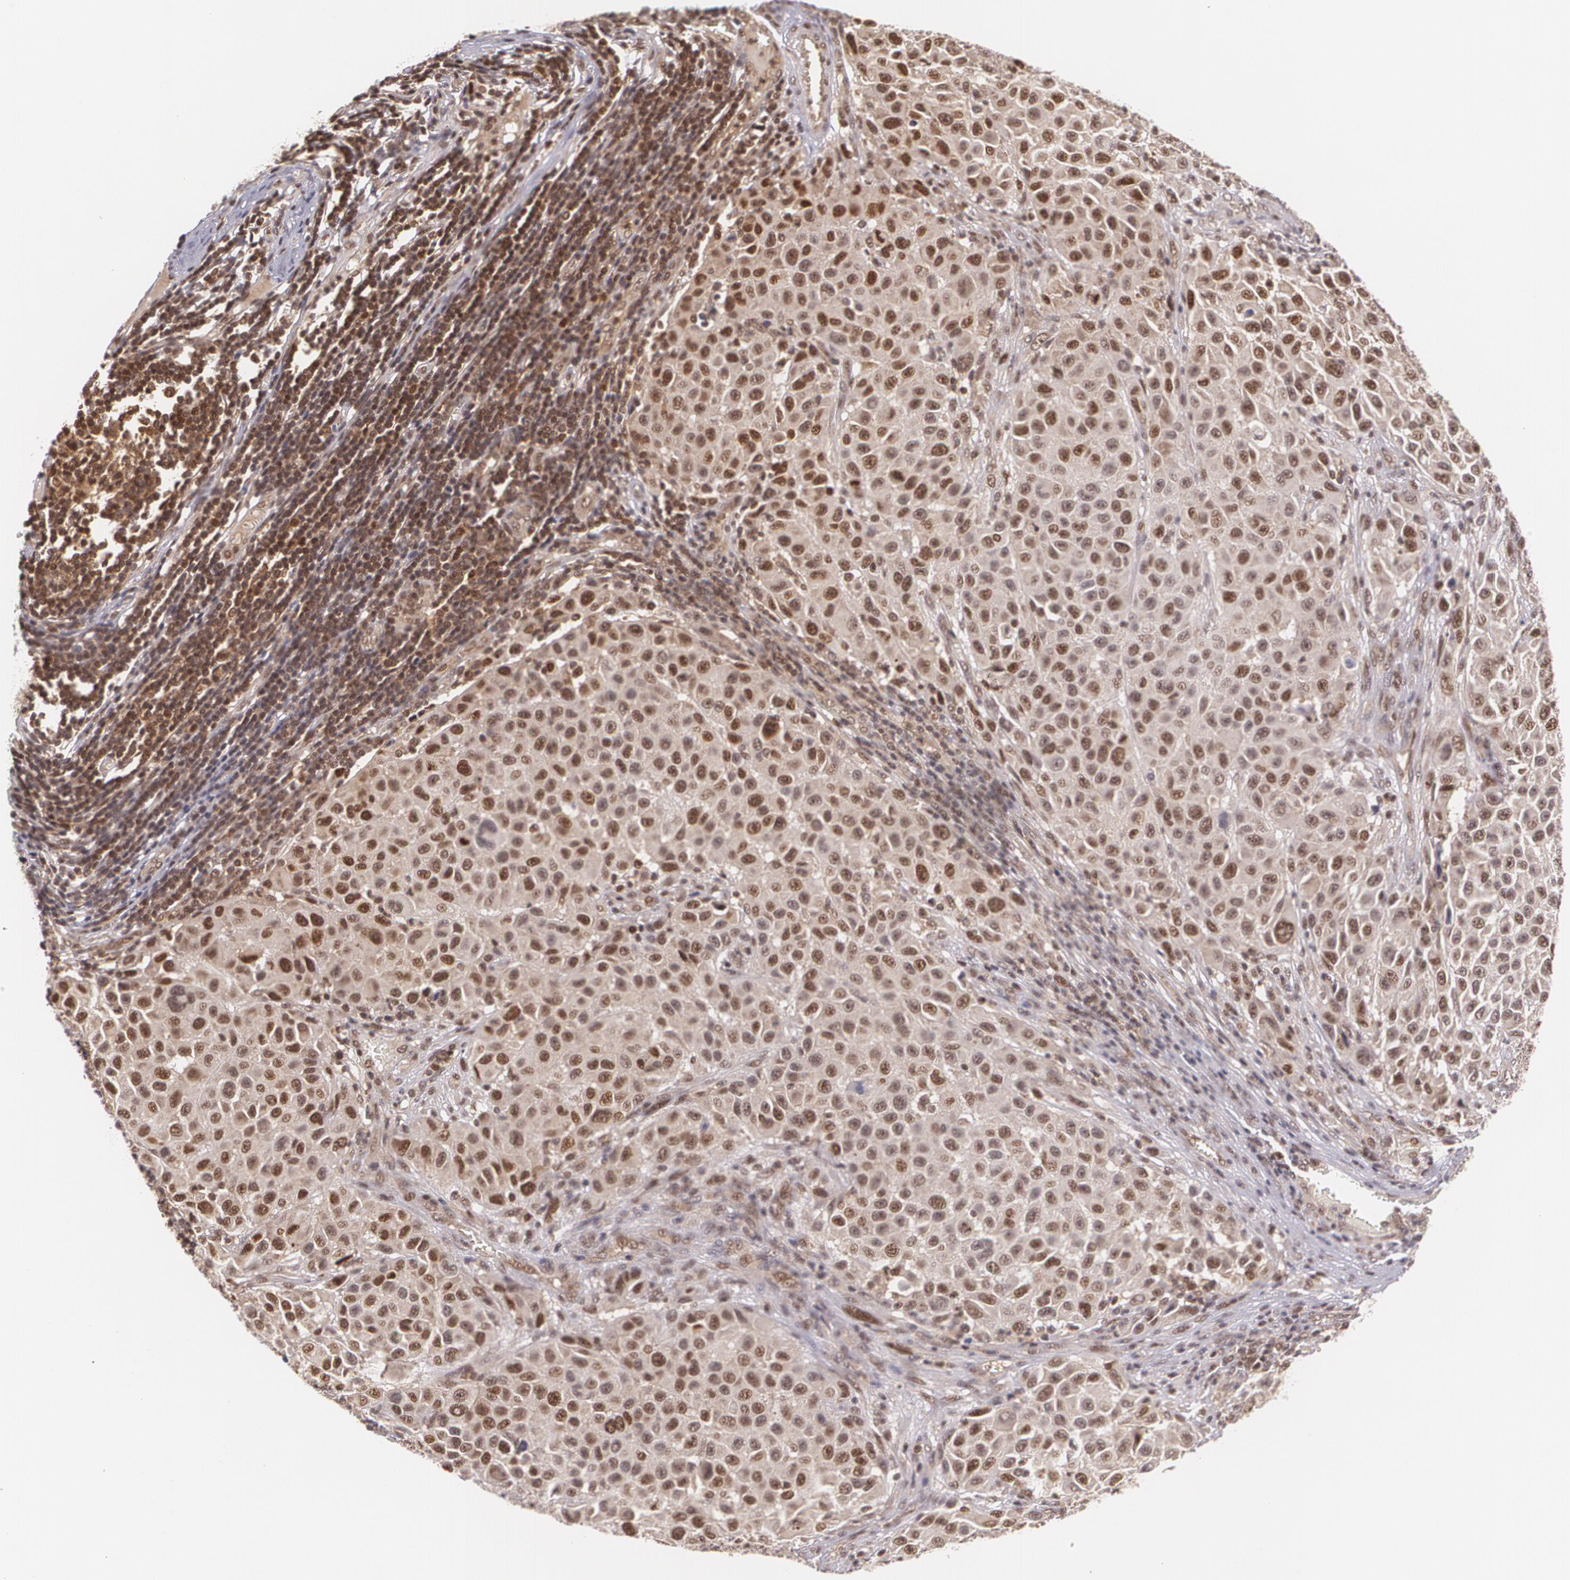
{"staining": {"intensity": "moderate", "quantity": "25%-75%", "location": "cytoplasmic/membranous,nuclear"}, "tissue": "melanoma", "cell_type": "Tumor cells", "image_type": "cancer", "snomed": [{"axis": "morphology", "description": "Malignant melanoma, Metastatic site"}, {"axis": "topography", "description": "Lymph node"}], "caption": "Moderate cytoplasmic/membranous and nuclear protein positivity is appreciated in about 25%-75% of tumor cells in malignant melanoma (metastatic site).", "gene": "CUL2", "patient": {"sex": "male", "age": 61}}